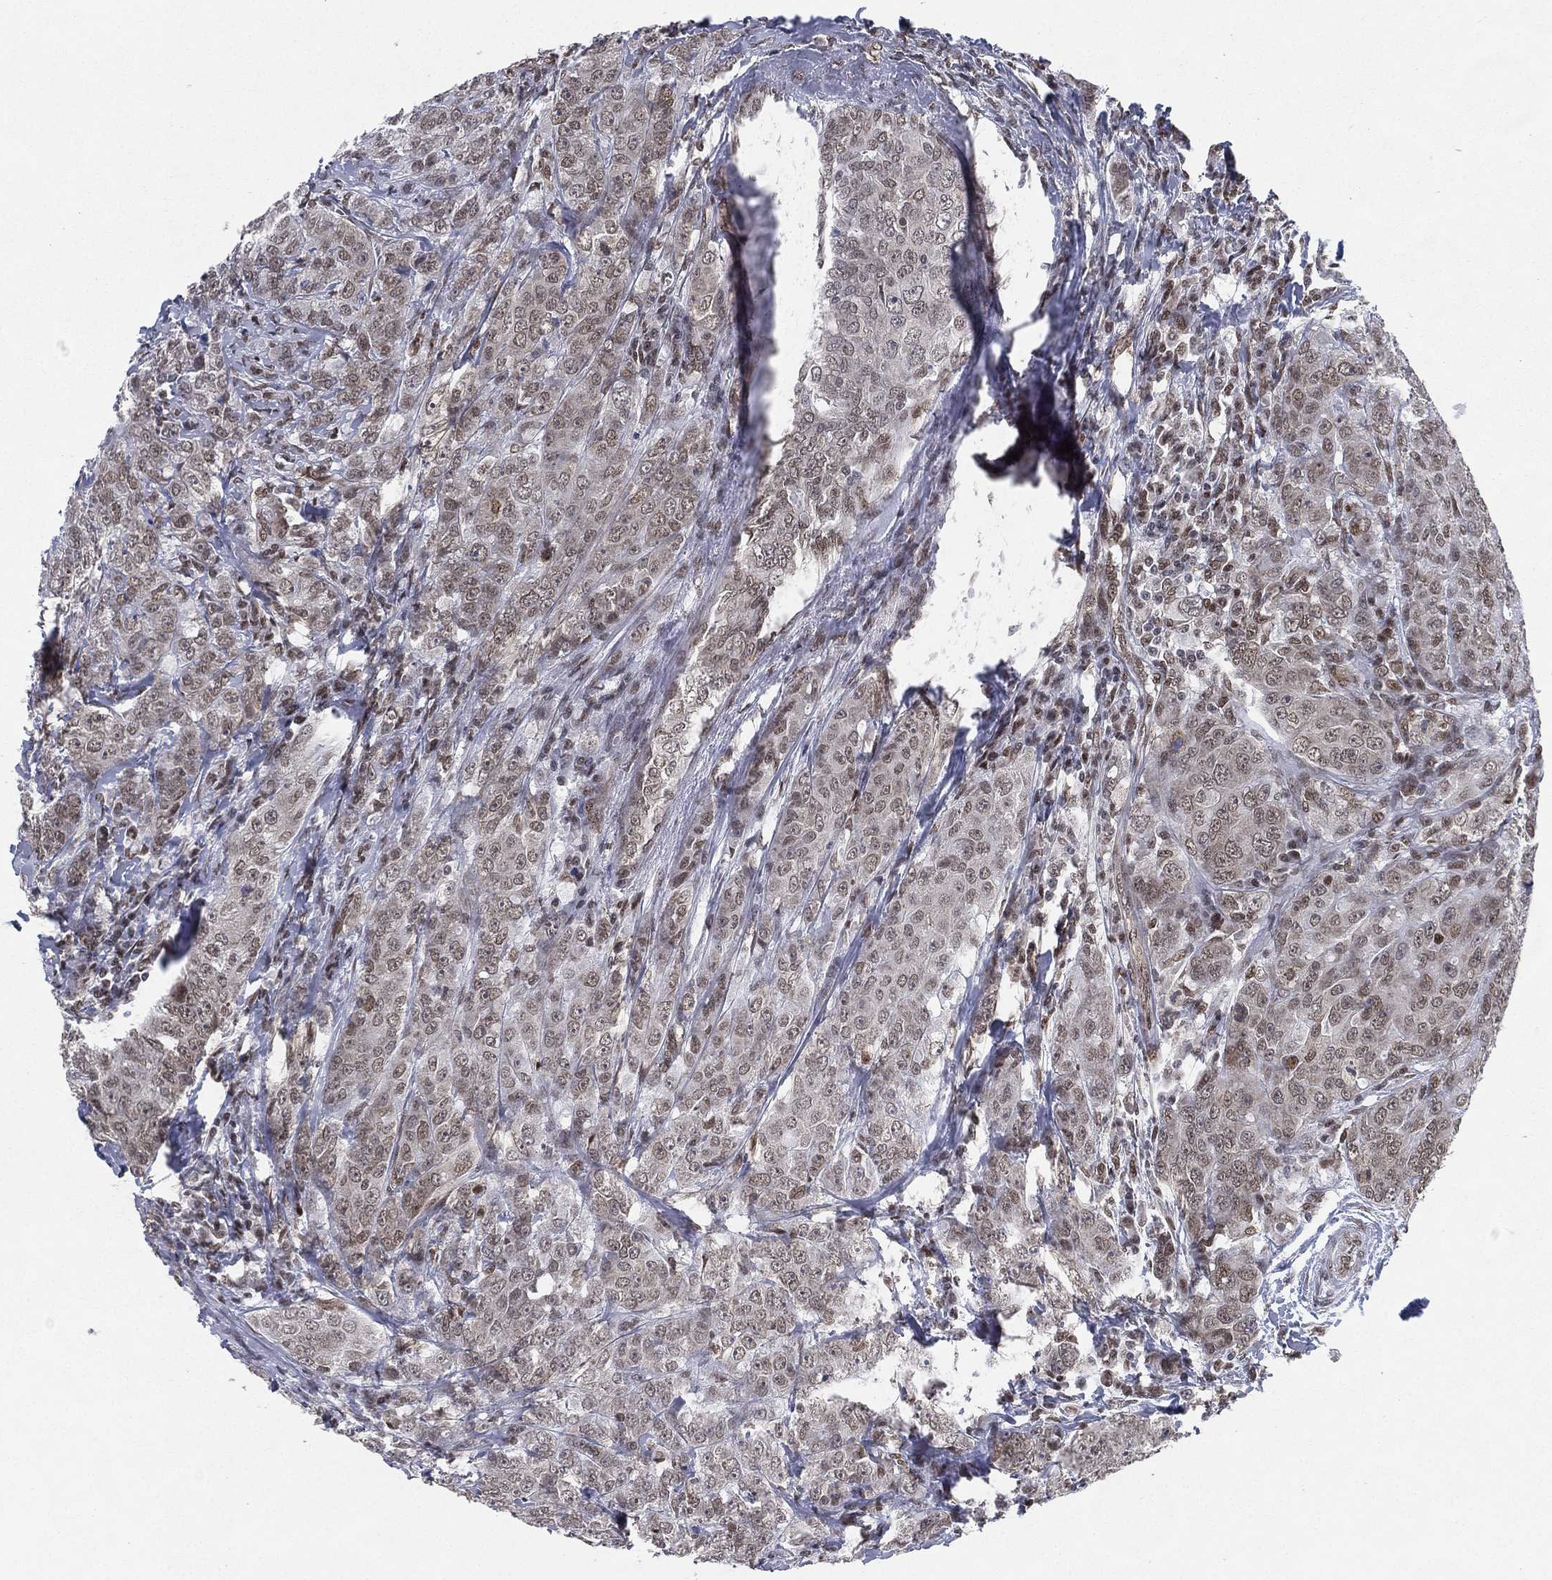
{"staining": {"intensity": "weak", "quantity": "<25%", "location": "nuclear"}, "tissue": "breast cancer", "cell_type": "Tumor cells", "image_type": "cancer", "snomed": [{"axis": "morphology", "description": "Duct carcinoma"}, {"axis": "topography", "description": "Breast"}], "caption": "This is an immunohistochemistry micrograph of breast invasive ductal carcinoma. There is no positivity in tumor cells.", "gene": "FUBP3", "patient": {"sex": "female", "age": 43}}